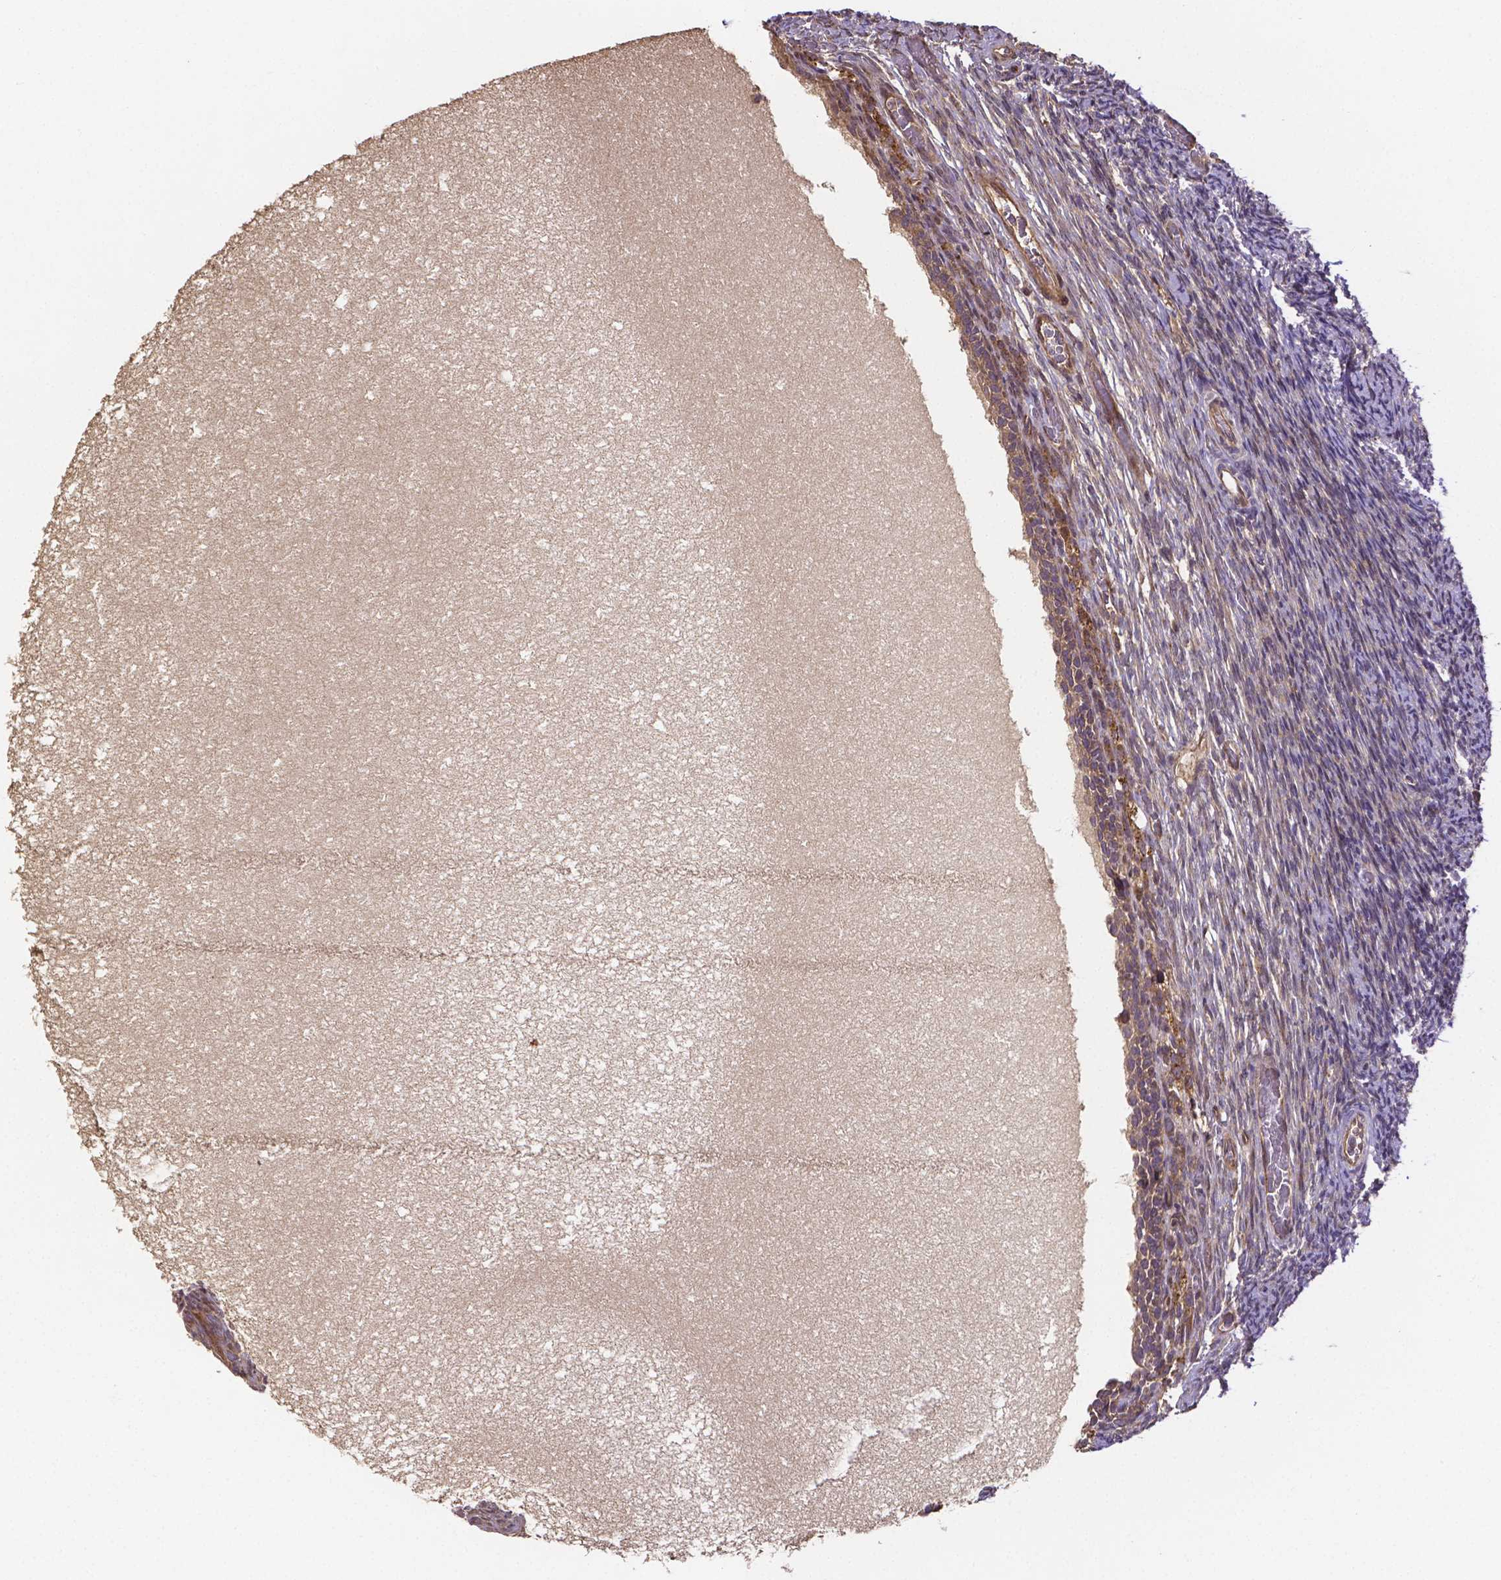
{"staining": {"intensity": "negative", "quantity": "none", "location": "none"}, "tissue": "ovary", "cell_type": "Ovarian stroma cells", "image_type": "normal", "snomed": [{"axis": "morphology", "description": "Normal tissue, NOS"}, {"axis": "topography", "description": "Ovary"}], "caption": "High power microscopy histopathology image of an IHC micrograph of normal ovary, revealing no significant positivity in ovarian stroma cells.", "gene": "RNF123", "patient": {"sex": "female", "age": 34}}